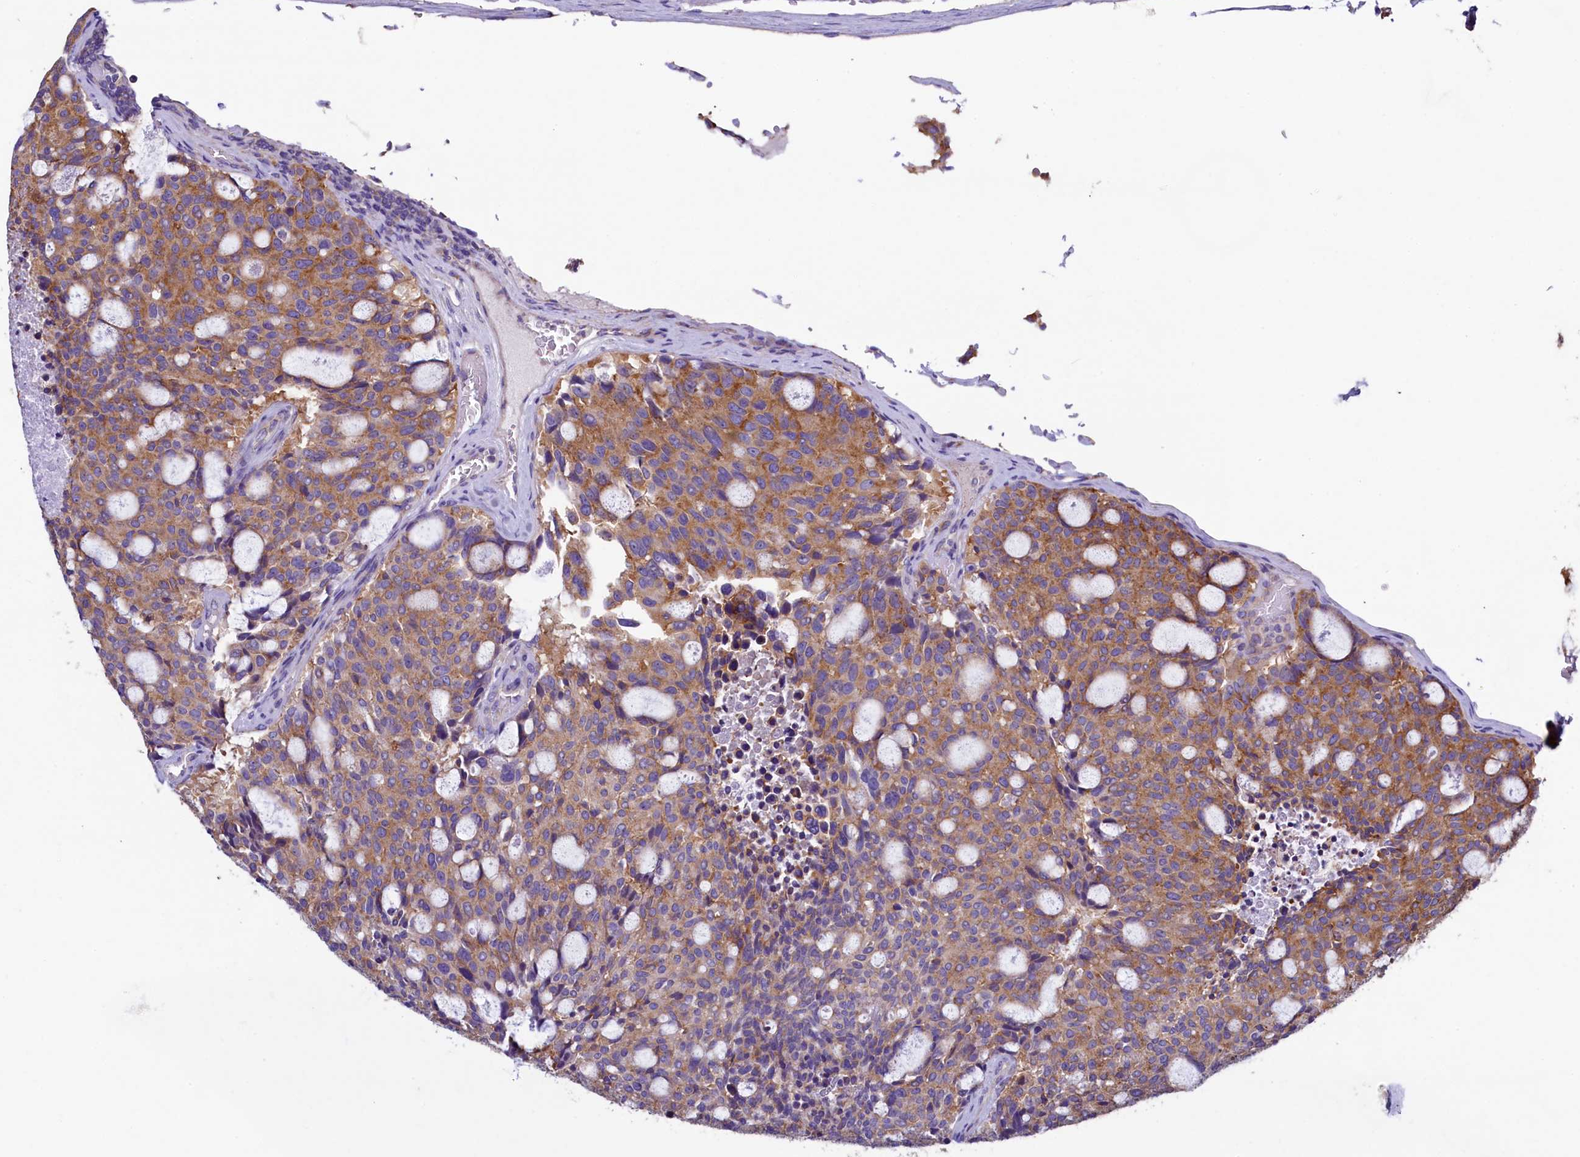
{"staining": {"intensity": "moderate", "quantity": "25%-75%", "location": "cytoplasmic/membranous"}, "tissue": "carcinoid", "cell_type": "Tumor cells", "image_type": "cancer", "snomed": [{"axis": "morphology", "description": "Carcinoid, malignant, NOS"}, {"axis": "topography", "description": "Pancreas"}], "caption": "Brown immunohistochemical staining in human carcinoid demonstrates moderate cytoplasmic/membranous positivity in approximately 25%-75% of tumor cells.", "gene": "GPR21", "patient": {"sex": "female", "age": 54}}